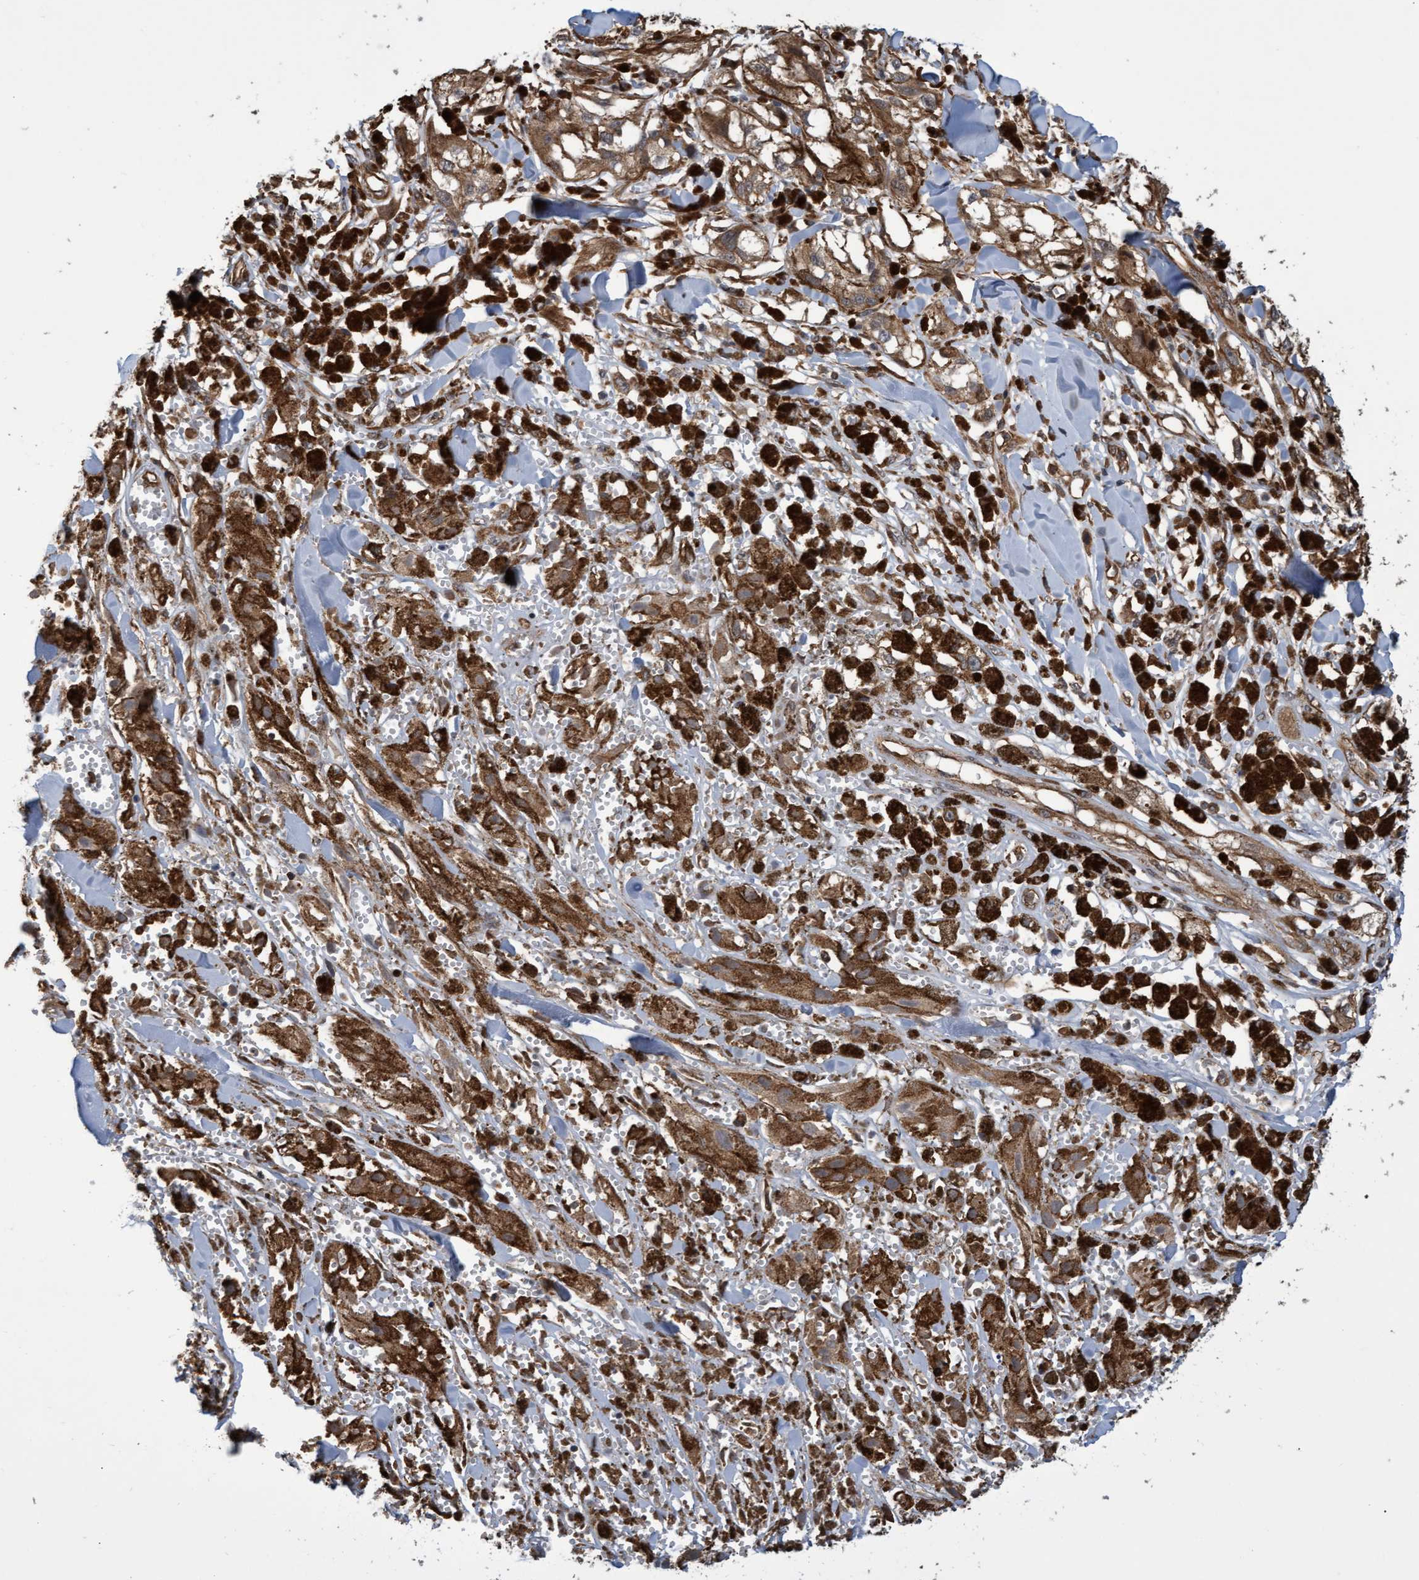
{"staining": {"intensity": "moderate", "quantity": ">75%", "location": "cytoplasmic/membranous"}, "tissue": "melanoma", "cell_type": "Tumor cells", "image_type": "cancer", "snomed": [{"axis": "morphology", "description": "Malignant melanoma, NOS"}, {"axis": "topography", "description": "Skin"}], "caption": "DAB (3,3'-diaminobenzidine) immunohistochemical staining of malignant melanoma shows moderate cytoplasmic/membranous protein staining in approximately >75% of tumor cells.", "gene": "TNFRSF10B", "patient": {"sex": "male", "age": 88}}